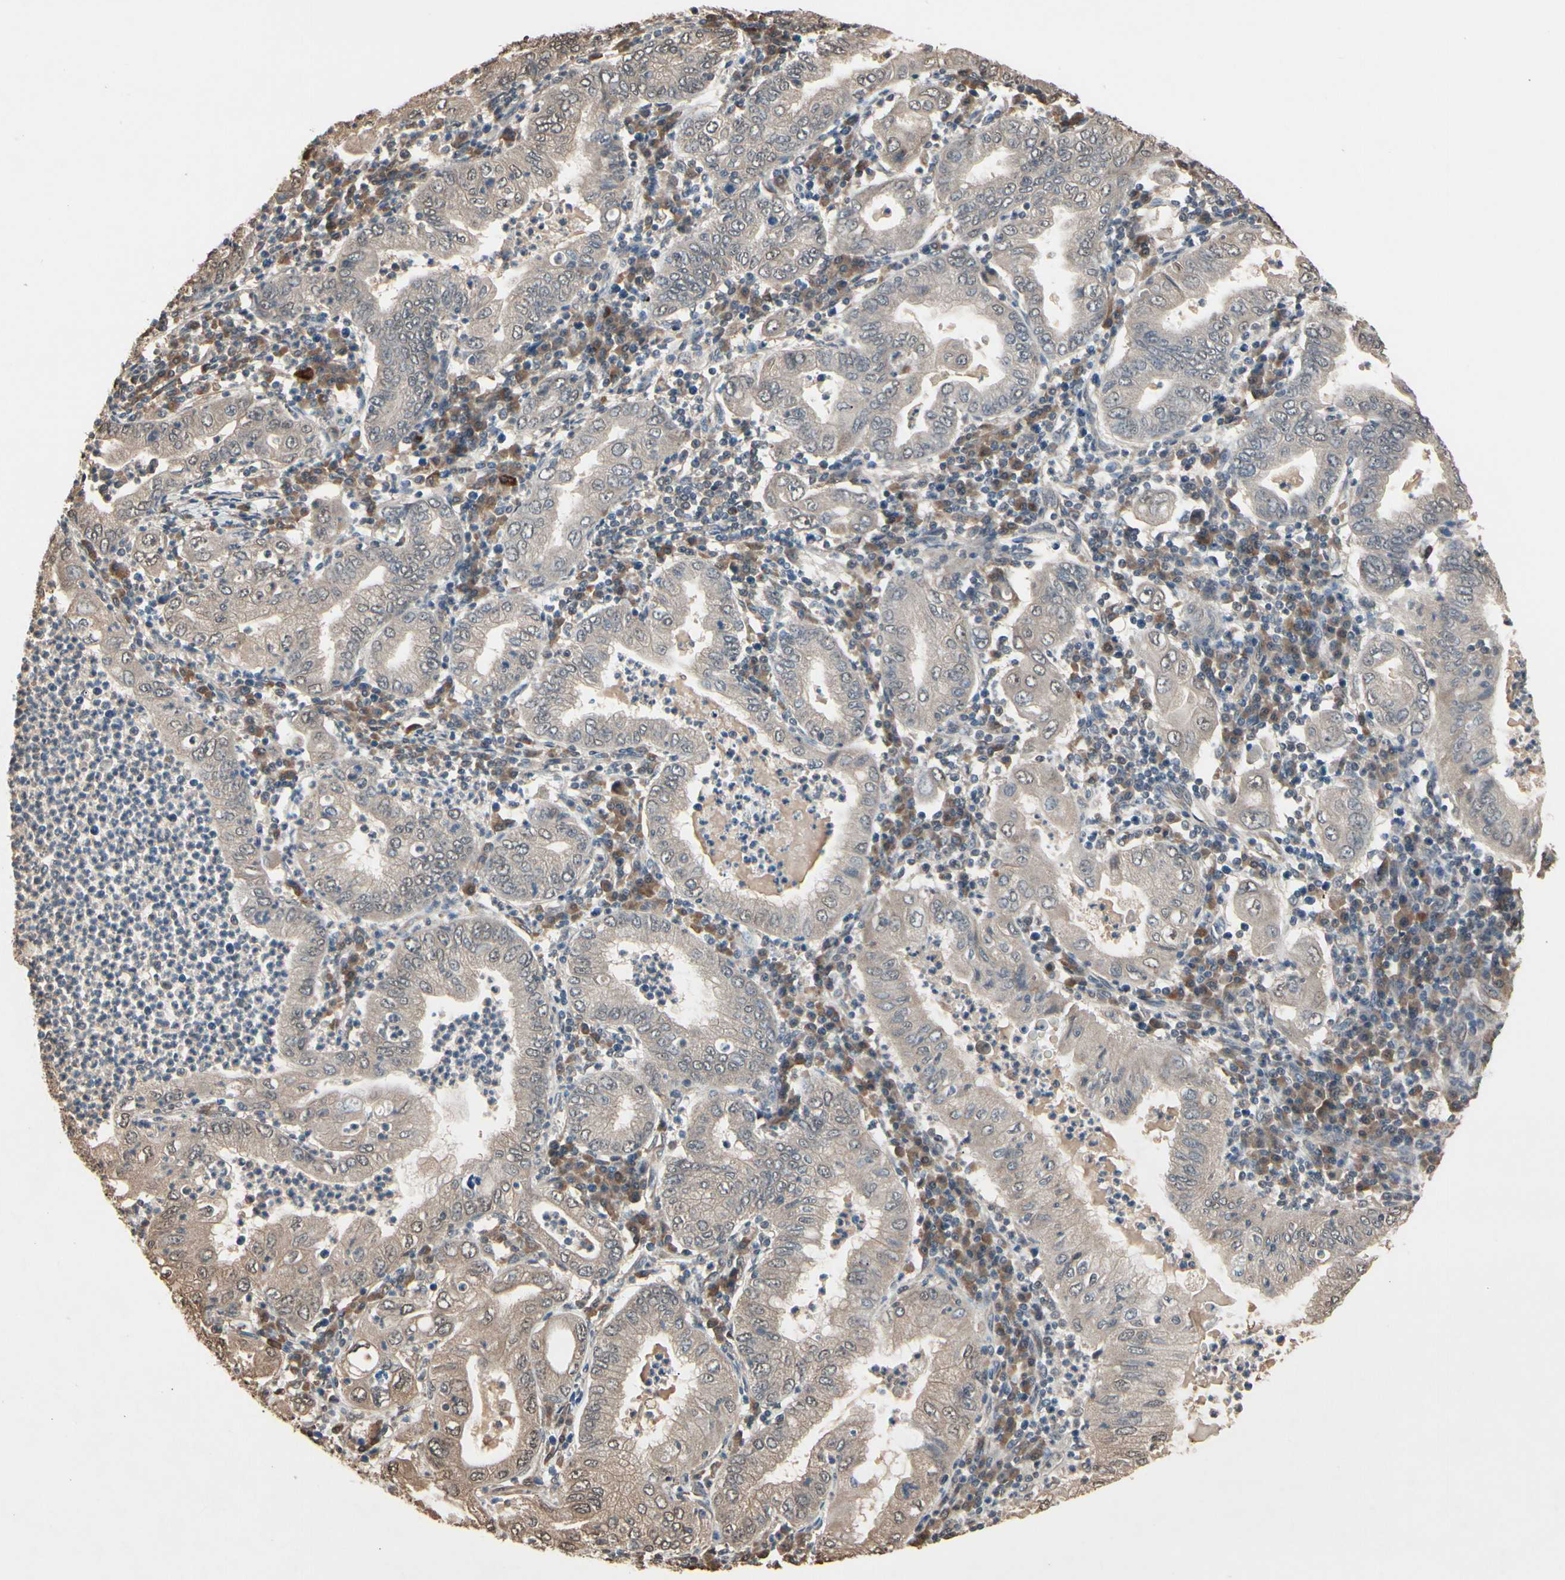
{"staining": {"intensity": "weak", "quantity": ">75%", "location": "cytoplasmic/membranous"}, "tissue": "stomach cancer", "cell_type": "Tumor cells", "image_type": "cancer", "snomed": [{"axis": "morphology", "description": "Normal tissue, NOS"}, {"axis": "morphology", "description": "Adenocarcinoma, NOS"}, {"axis": "topography", "description": "Esophagus"}, {"axis": "topography", "description": "Stomach, upper"}, {"axis": "topography", "description": "Peripheral nerve tissue"}], "caption": "A brown stain highlights weak cytoplasmic/membranous positivity of a protein in stomach cancer (adenocarcinoma) tumor cells.", "gene": "PNPLA7", "patient": {"sex": "male", "age": 62}}